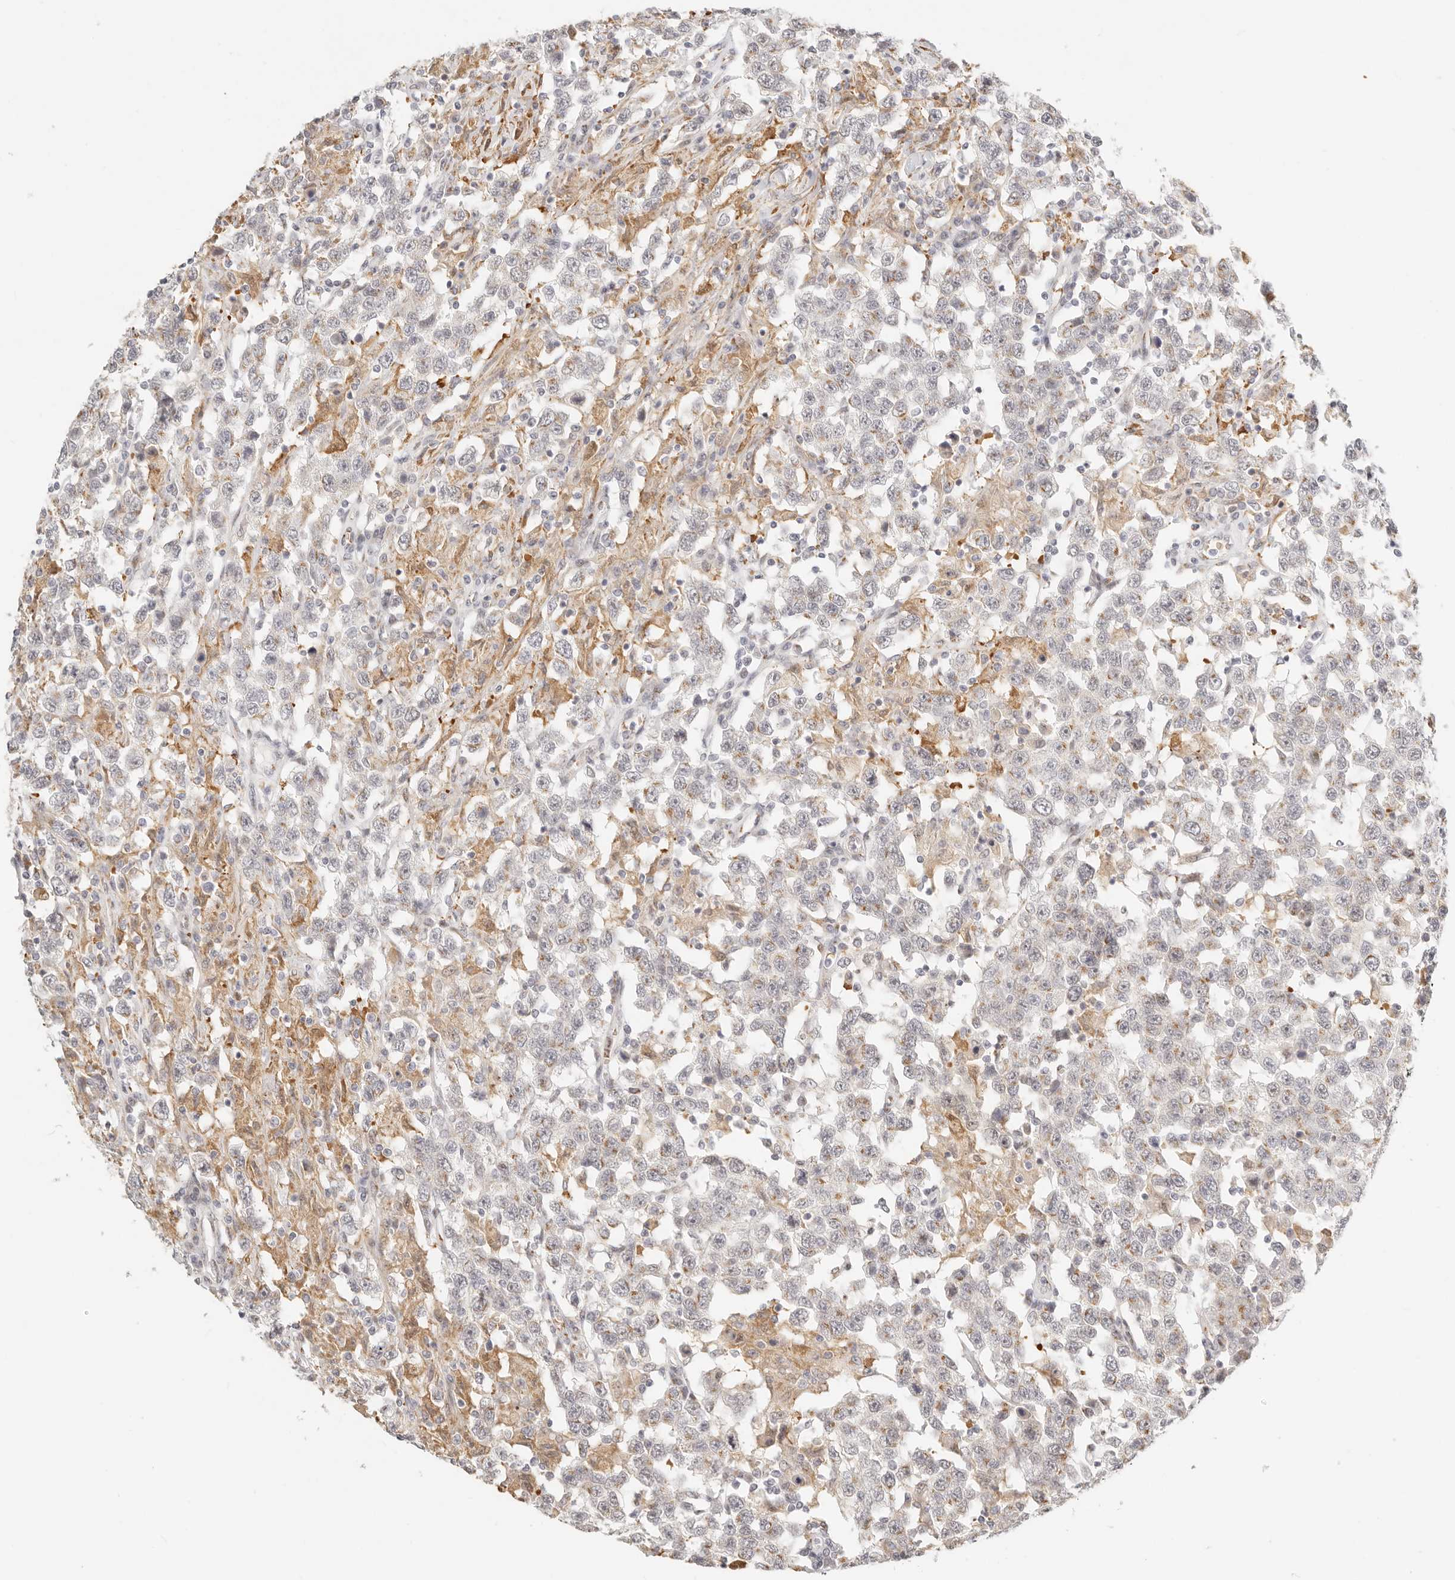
{"staining": {"intensity": "moderate", "quantity": "<25%", "location": "cytoplasmic/membranous"}, "tissue": "testis cancer", "cell_type": "Tumor cells", "image_type": "cancer", "snomed": [{"axis": "morphology", "description": "Seminoma, NOS"}, {"axis": "topography", "description": "Testis"}], "caption": "Immunohistochemical staining of human testis seminoma displays low levels of moderate cytoplasmic/membranous protein positivity in about <25% of tumor cells. The staining is performed using DAB (3,3'-diaminobenzidine) brown chromogen to label protein expression. The nuclei are counter-stained blue using hematoxylin.", "gene": "FAM20B", "patient": {"sex": "male", "age": 41}}